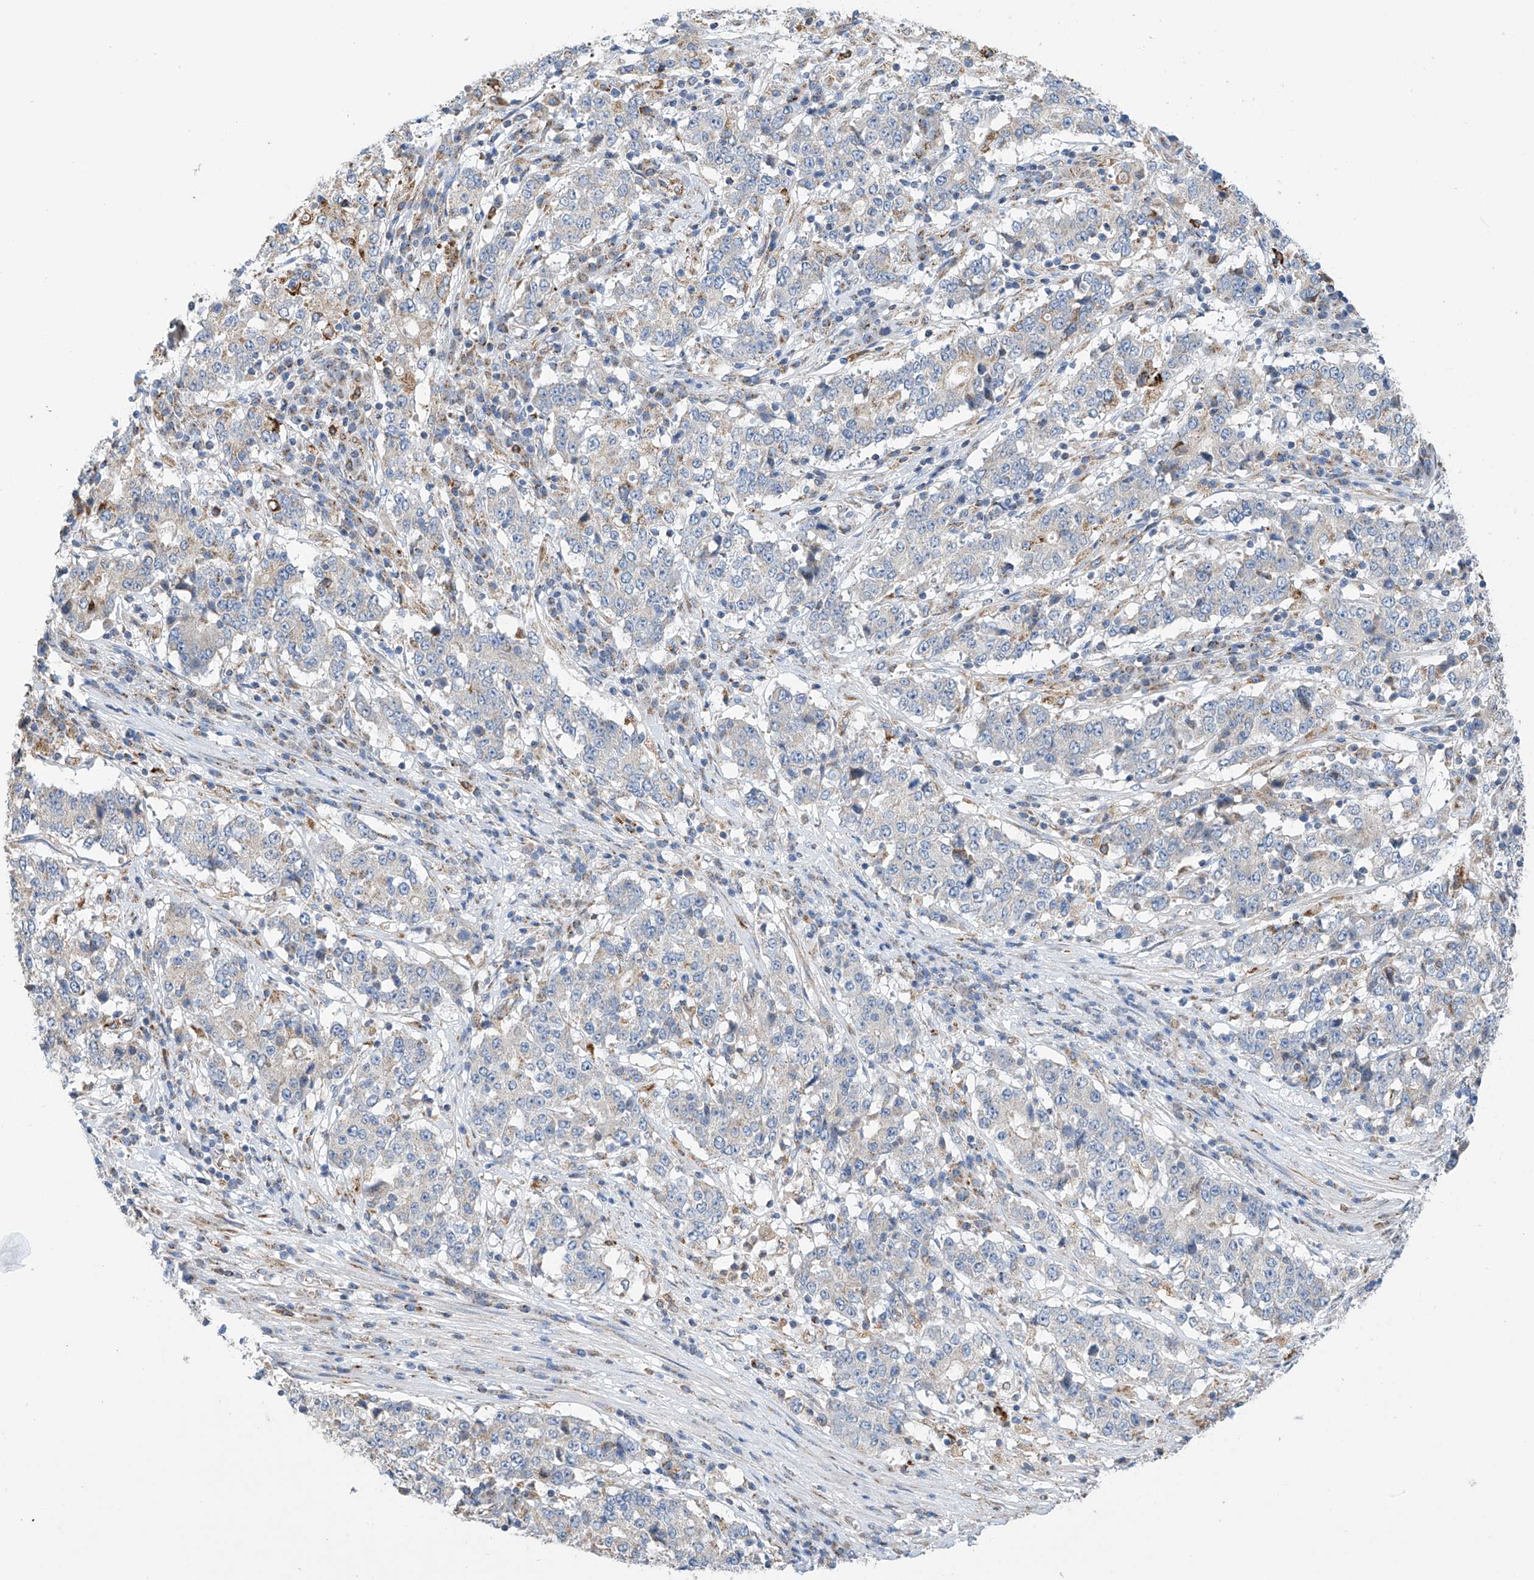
{"staining": {"intensity": "negative", "quantity": "none", "location": "none"}, "tissue": "stomach cancer", "cell_type": "Tumor cells", "image_type": "cancer", "snomed": [{"axis": "morphology", "description": "Adenocarcinoma, NOS"}, {"axis": "topography", "description": "Stomach"}], "caption": "Immunohistochemical staining of stomach cancer demonstrates no significant positivity in tumor cells.", "gene": "EIF5B", "patient": {"sex": "male", "age": 59}}